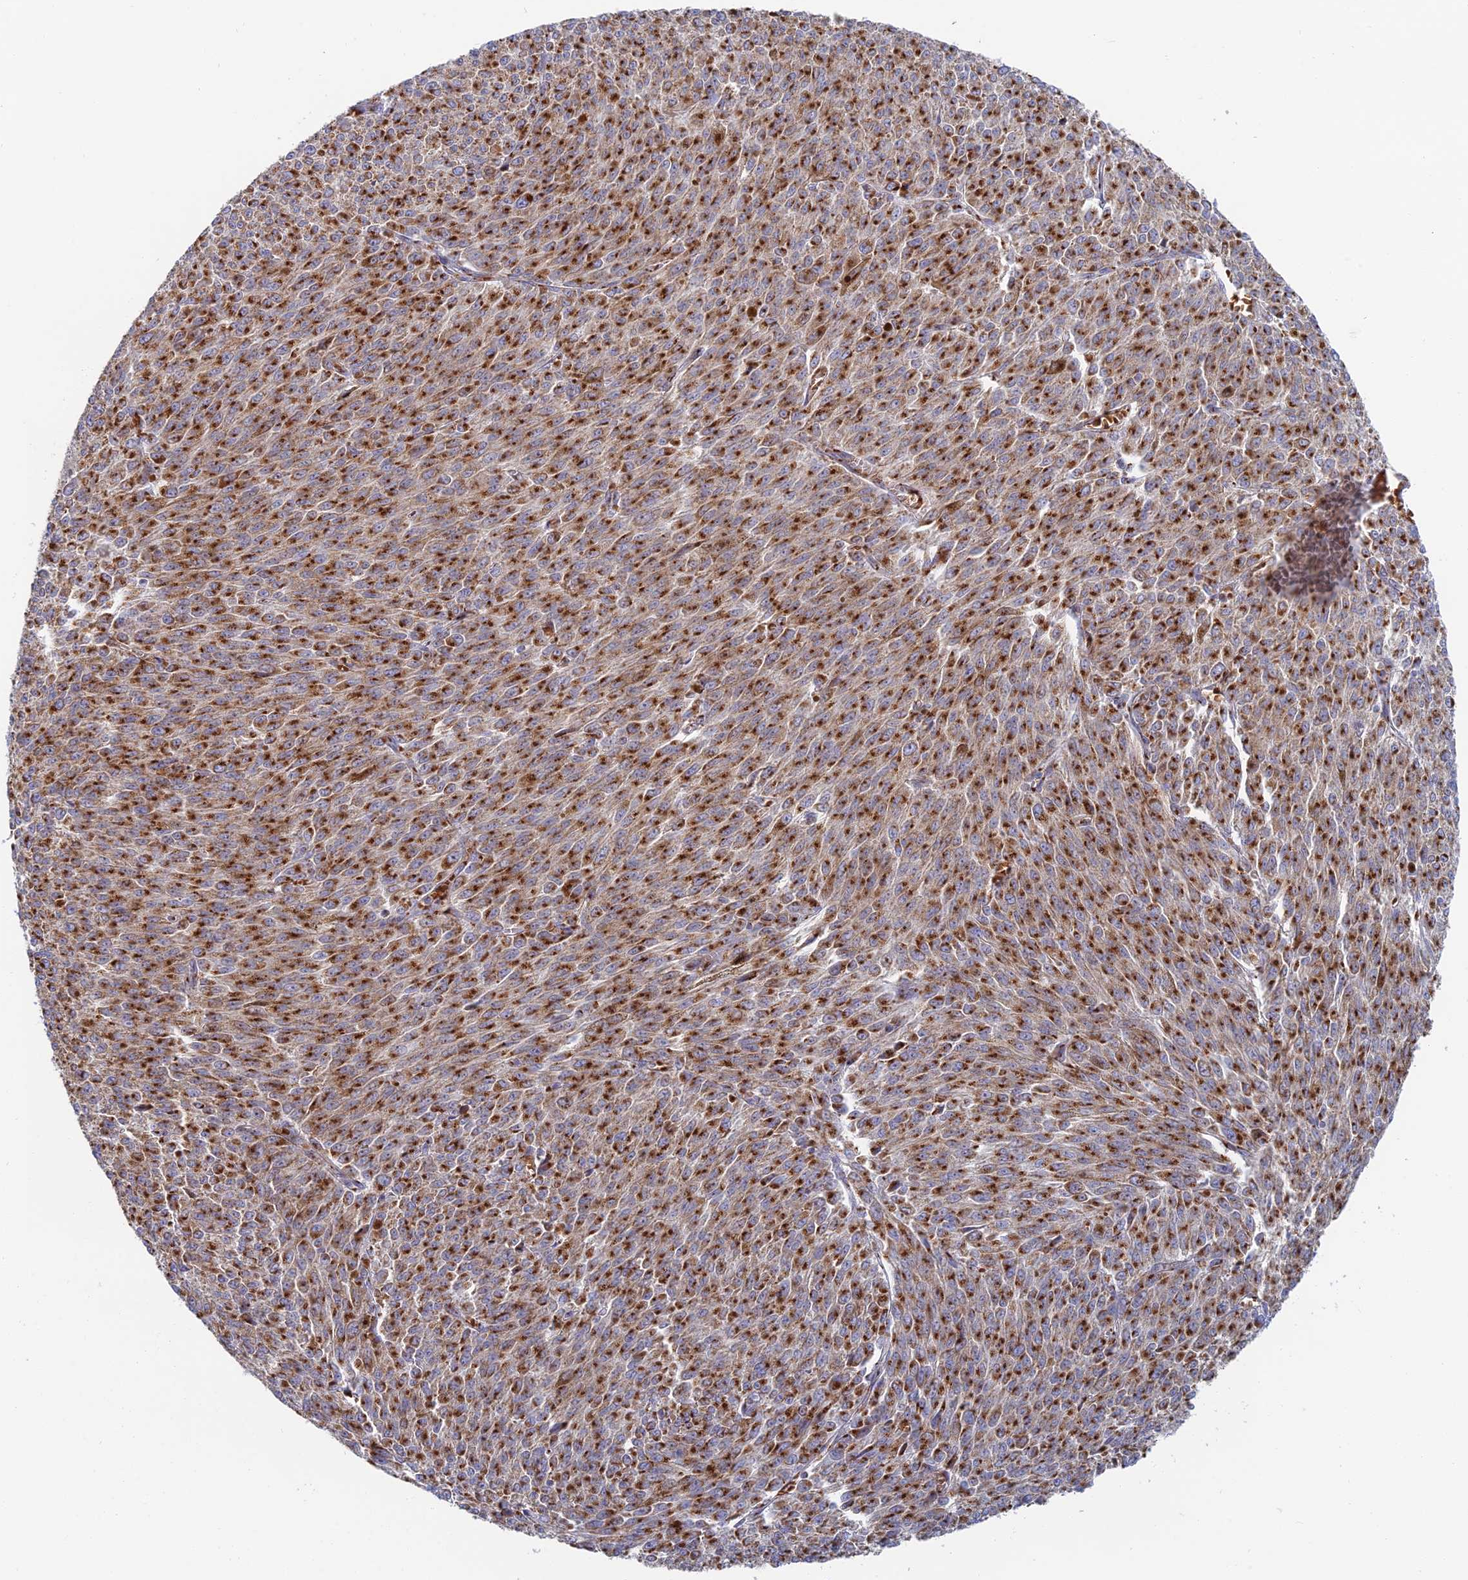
{"staining": {"intensity": "strong", "quantity": ">75%", "location": "cytoplasmic/membranous"}, "tissue": "melanoma", "cell_type": "Tumor cells", "image_type": "cancer", "snomed": [{"axis": "morphology", "description": "Malignant melanoma, NOS"}, {"axis": "topography", "description": "Skin"}], "caption": "A high-resolution photomicrograph shows immunohistochemistry (IHC) staining of malignant melanoma, which displays strong cytoplasmic/membranous expression in approximately >75% of tumor cells.", "gene": "HS2ST1", "patient": {"sex": "female", "age": 52}}